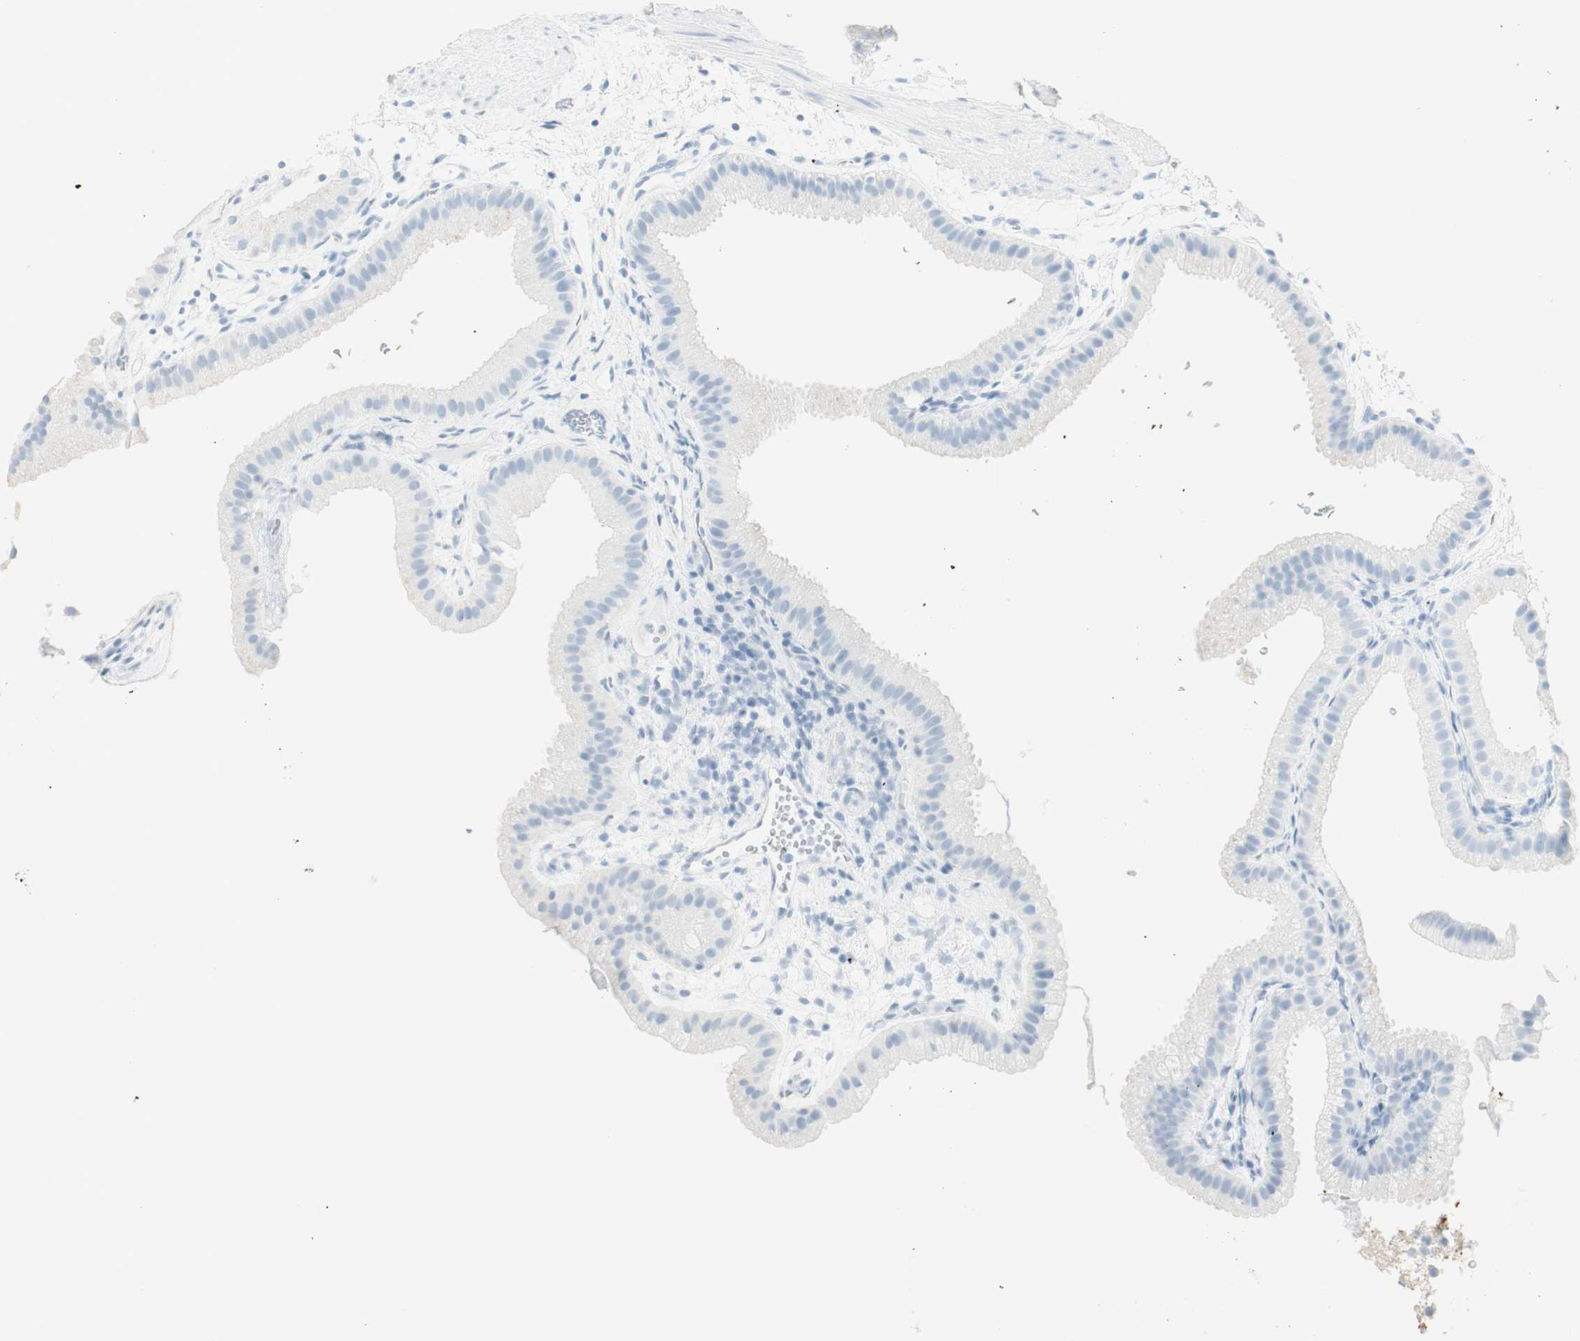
{"staining": {"intensity": "negative", "quantity": "none", "location": "none"}, "tissue": "gallbladder", "cell_type": "Glandular cells", "image_type": "normal", "snomed": [{"axis": "morphology", "description": "Normal tissue, NOS"}, {"axis": "topography", "description": "Gallbladder"}], "caption": "Glandular cells show no significant protein expression in benign gallbladder. Brightfield microscopy of immunohistochemistry (IHC) stained with DAB (3,3'-diaminobenzidine) (brown) and hematoxylin (blue), captured at high magnification.", "gene": "NAPSA", "patient": {"sex": "female", "age": 64}}